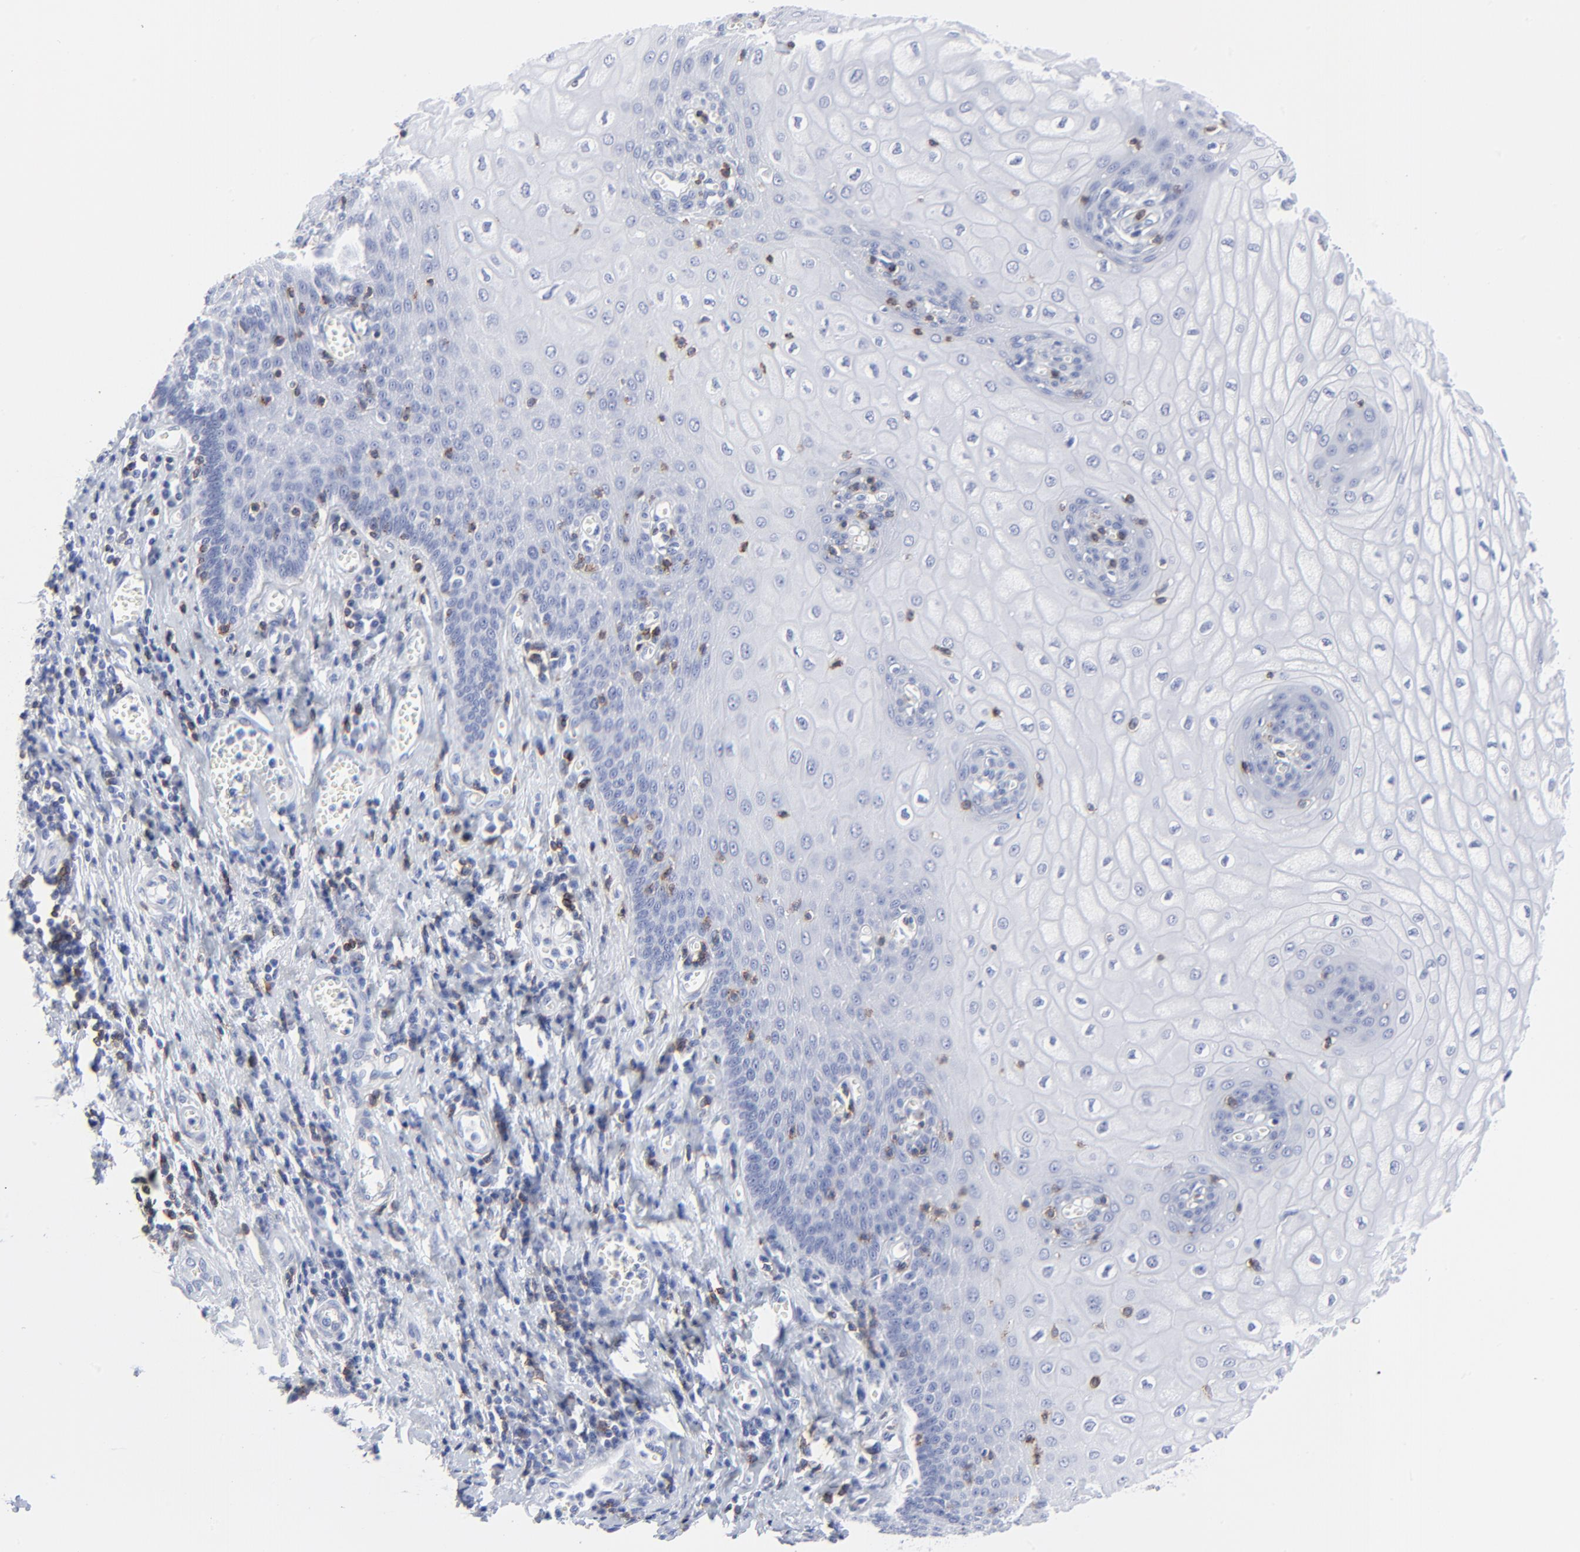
{"staining": {"intensity": "negative", "quantity": "none", "location": "none"}, "tissue": "esophagus", "cell_type": "Squamous epithelial cells", "image_type": "normal", "snomed": [{"axis": "morphology", "description": "Normal tissue, NOS"}, {"axis": "morphology", "description": "Squamous cell carcinoma, NOS"}, {"axis": "topography", "description": "Esophagus"}], "caption": "Photomicrograph shows no protein positivity in squamous epithelial cells of benign esophagus. (Brightfield microscopy of DAB (3,3'-diaminobenzidine) immunohistochemistry (IHC) at high magnification).", "gene": "LCK", "patient": {"sex": "male", "age": 65}}